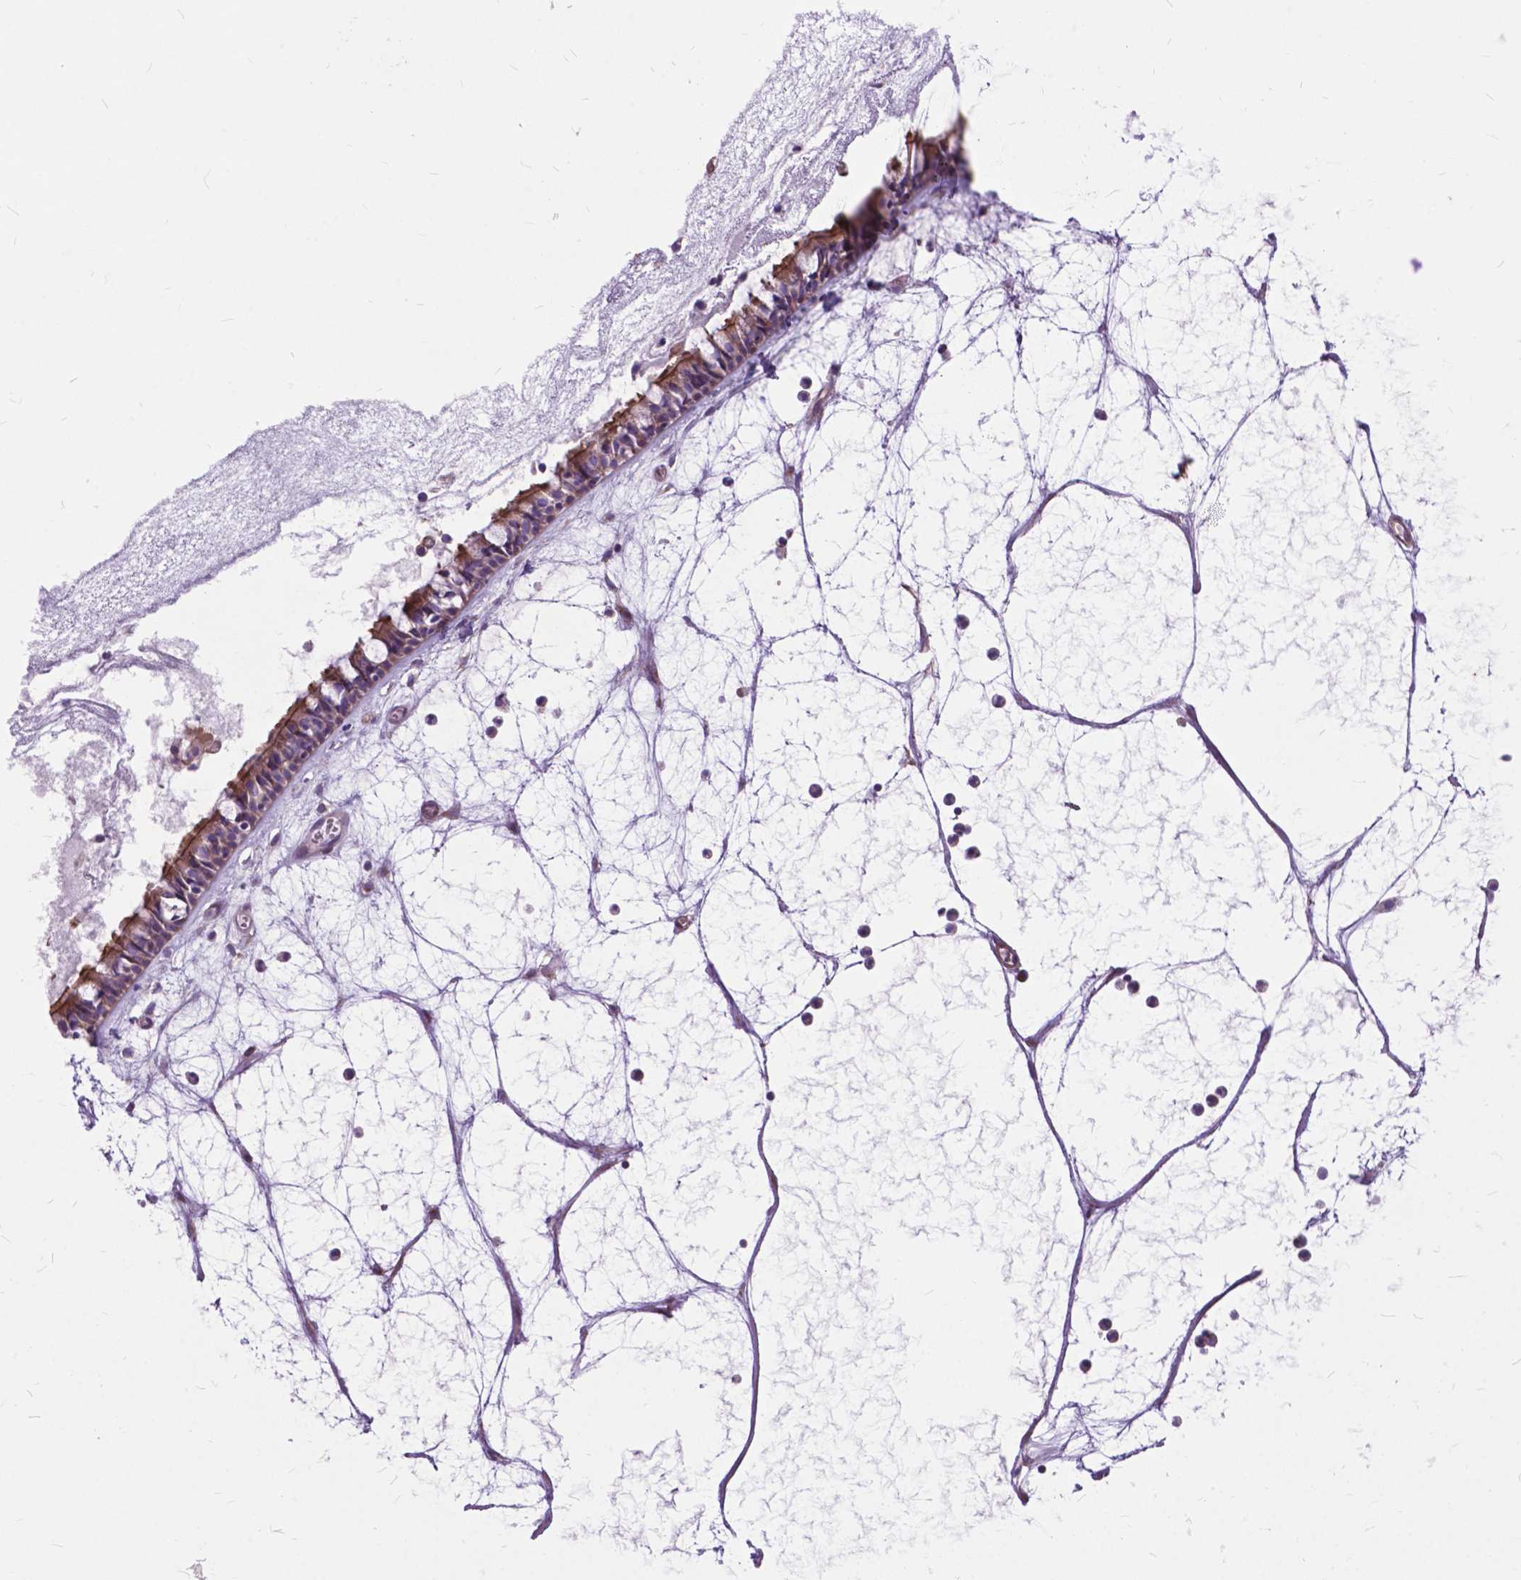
{"staining": {"intensity": "strong", "quantity": "25%-75%", "location": "cytoplasmic/membranous"}, "tissue": "nasopharynx", "cell_type": "Respiratory epithelial cells", "image_type": "normal", "snomed": [{"axis": "morphology", "description": "Normal tissue, NOS"}, {"axis": "topography", "description": "Nasopharynx"}], "caption": "IHC (DAB) staining of benign nasopharynx shows strong cytoplasmic/membranous protein expression in about 25%-75% of respiratory epithelial cells. (IHC, brightfield microscopy, high magnification).", "gene": "FLT4", "patient": {"sex": "male", "age": 31}}